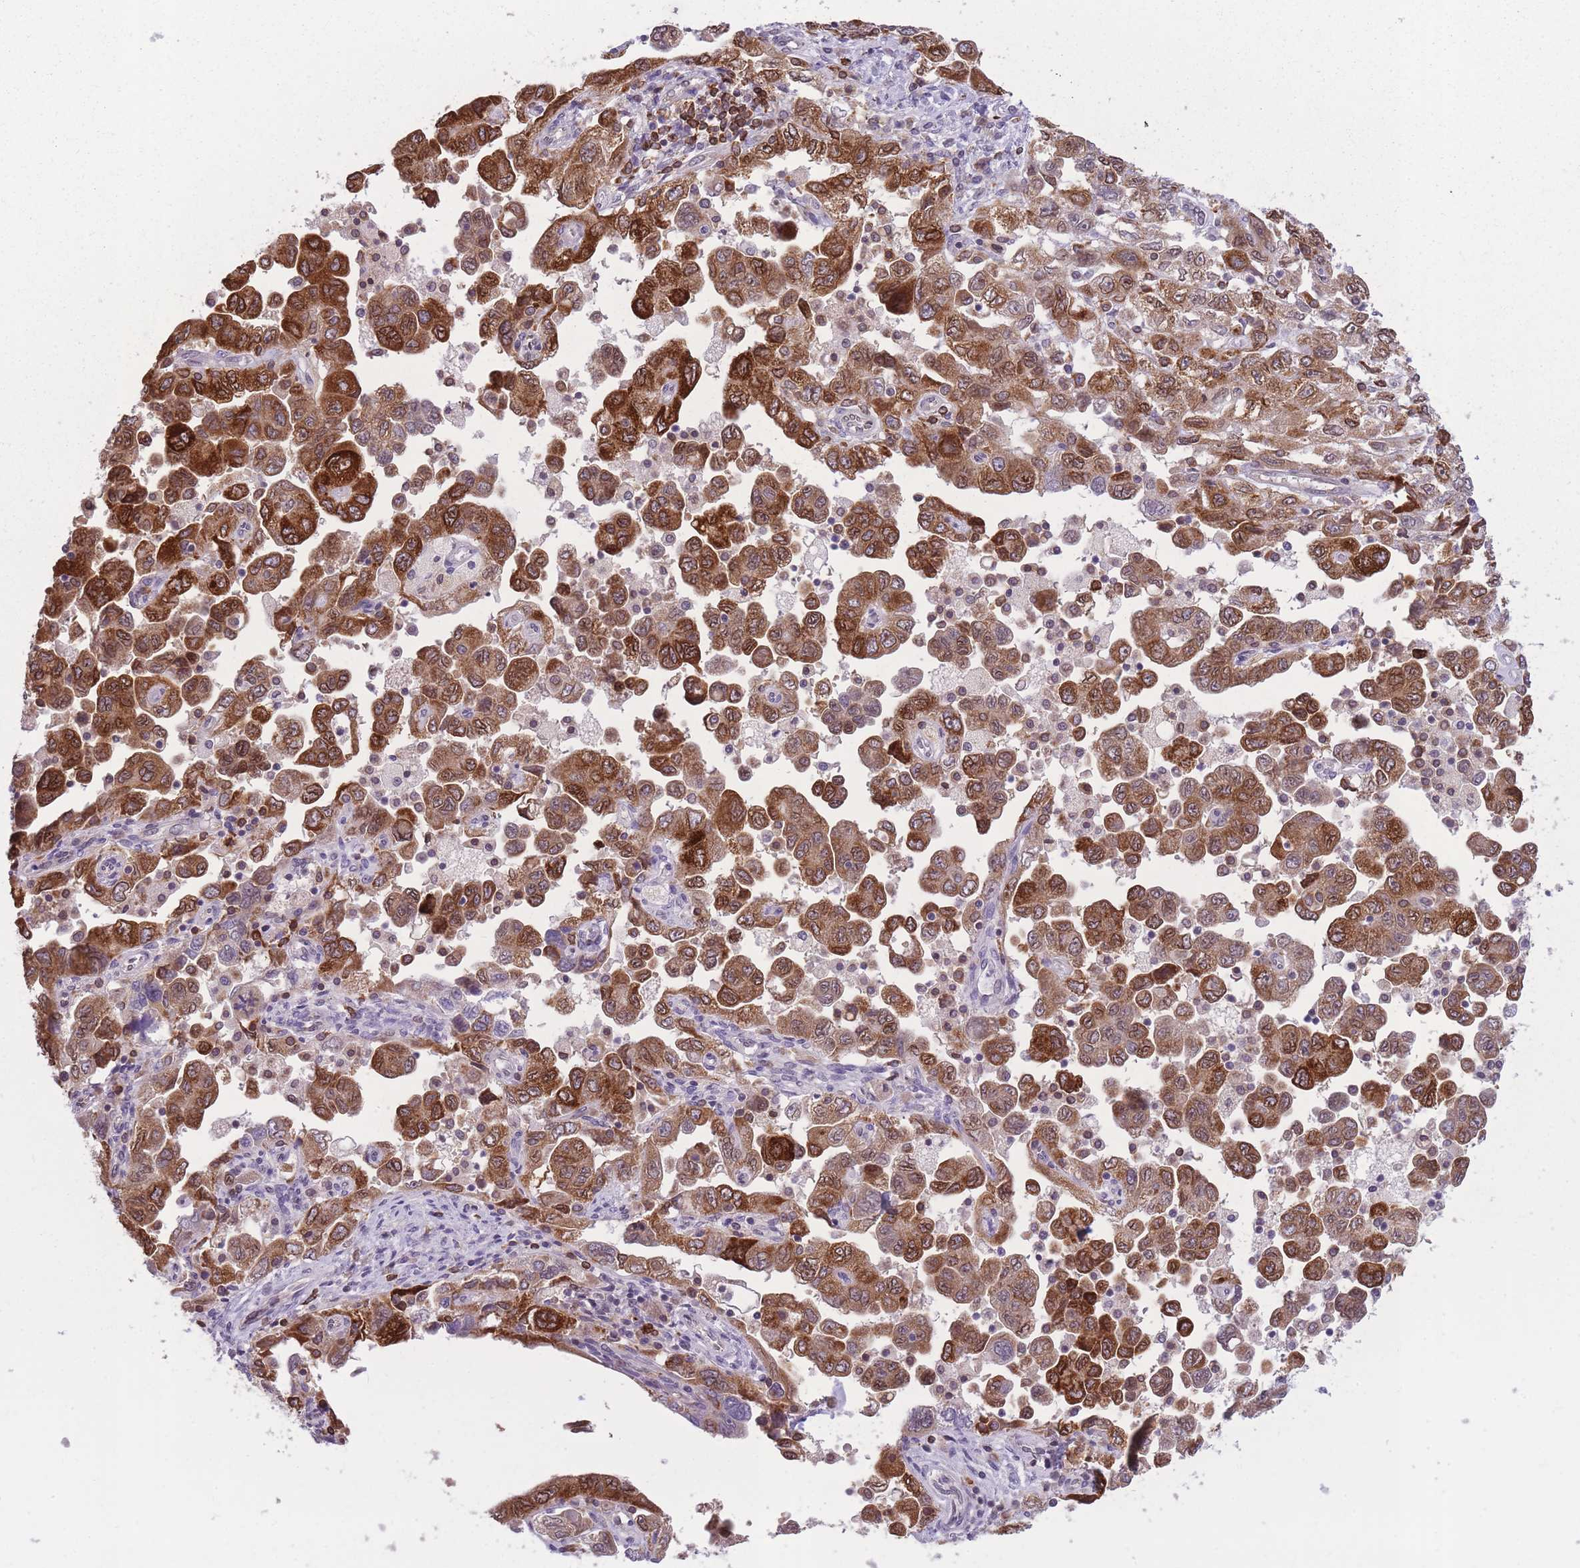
{"staining": {"intensity": "strong", "quantity": "25%-75%", "location": "cytoplasmic/membranous,nuclear"}, "tissue": "ovarian cancer", "cell_type": "Tumor cells", "image_type": "cancer", "snomed": [{"axis": "morphology", "description": "Carcinoma, NOS"}, {"axis": "morphology", "description": "Cystadenocarcinoma, serous, NOS"}, {"axis": "topography", "description": "Ovary"}], "caption": "Strong cytoplasmic/membranous and nuclear protein positivity is present in about 25%-75% of tumor cells in ovarian carcinoma. (DAB (3,3'-diaminobenzidine) IHC, brown staining for protein, blue staining for nuclei).", "gene": "TMEM121", "patient": {"sex": "female", "age": 69}}